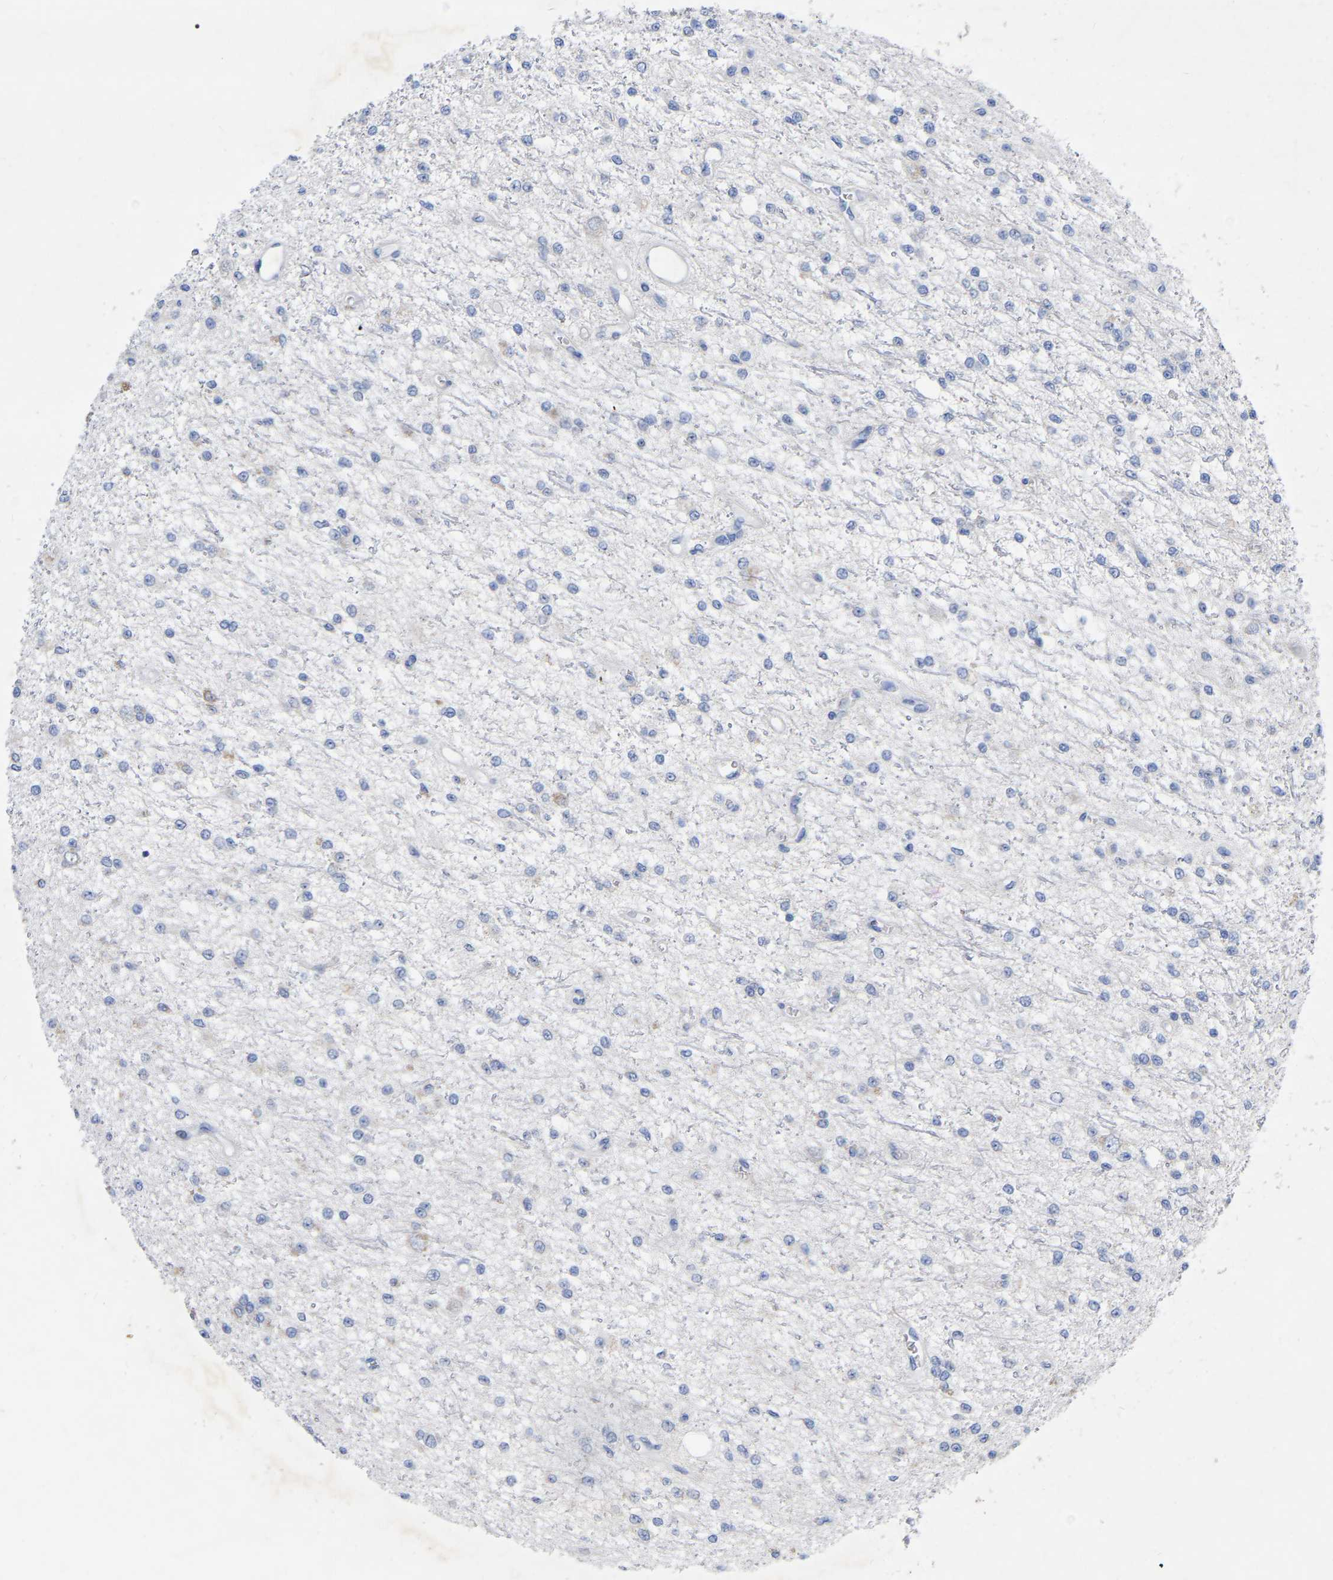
{"staining": {"intensity": "negative", "quantity": "none", "location": "none"}, "tissue": "glioma", "cell_type": "Tumor cells", "image_type": "cancer", "snomed": [{"axis": "morphology", "description": "Glioma, malignant, Low grade"}, {"axis": "topography", "description": "Brain"}], "caption": "Glioma was stained to show a protein in brown. There is no significant staining in tumor cells.", "gene": "STRIP2", "patient": {"sex": "male", "age": 38}}